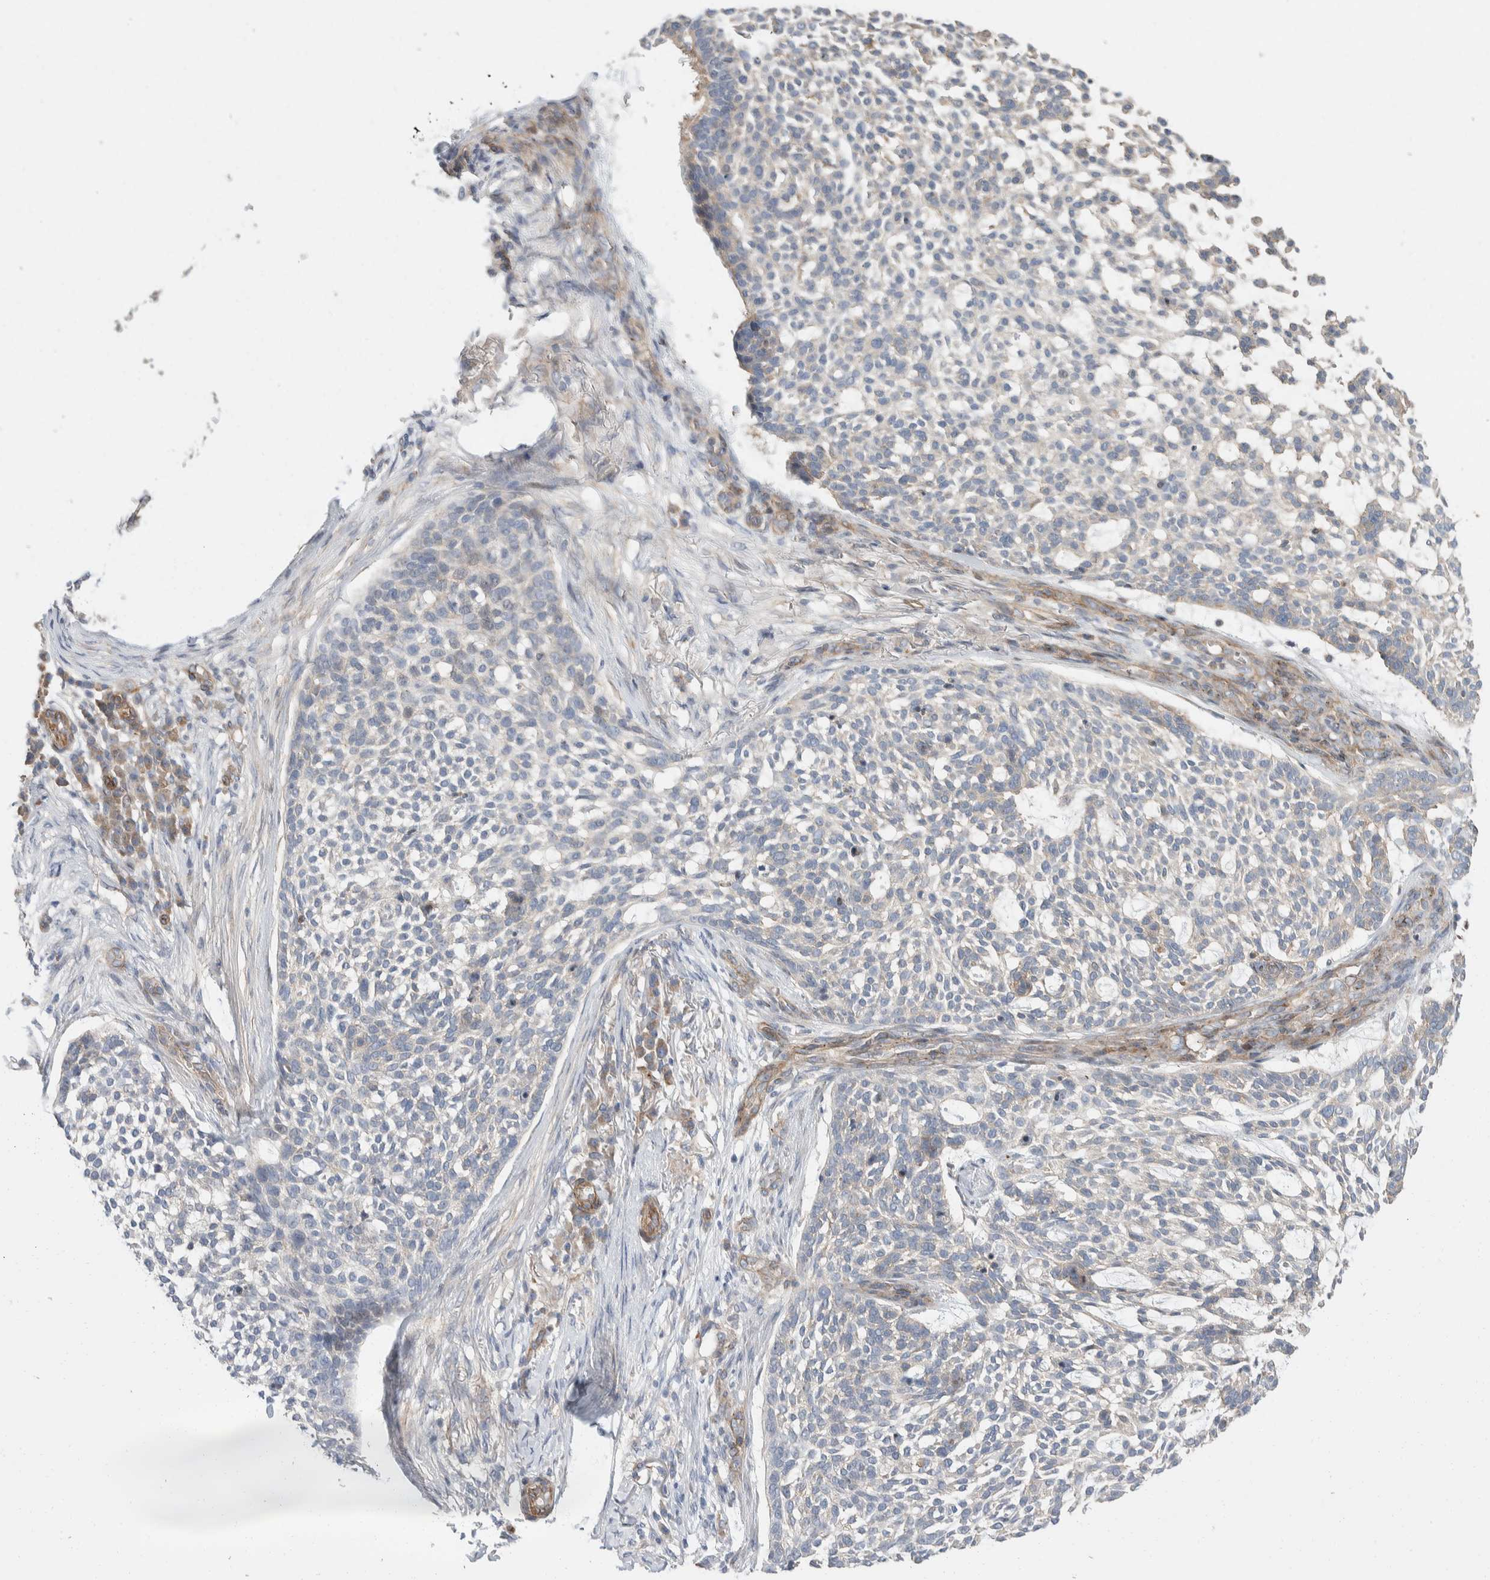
{"staining": {"intensity": "negative", "quantity": "none", "location": "none"}, "tissue": "skin cancer", "cell_type": "Tumor cells", "image_type": "cancer", "snomed": [{"axis": "morphology", "description": "Basal cell carcinoma"}, {"axis": "topography", "description": "Skin"}], "caption": "IHC of human skin cancer (basal cell carcinoma) exhibits no staining in tumor cells.", "gene": "ERC1", "patient": {"sex": "female", "age": 64}}